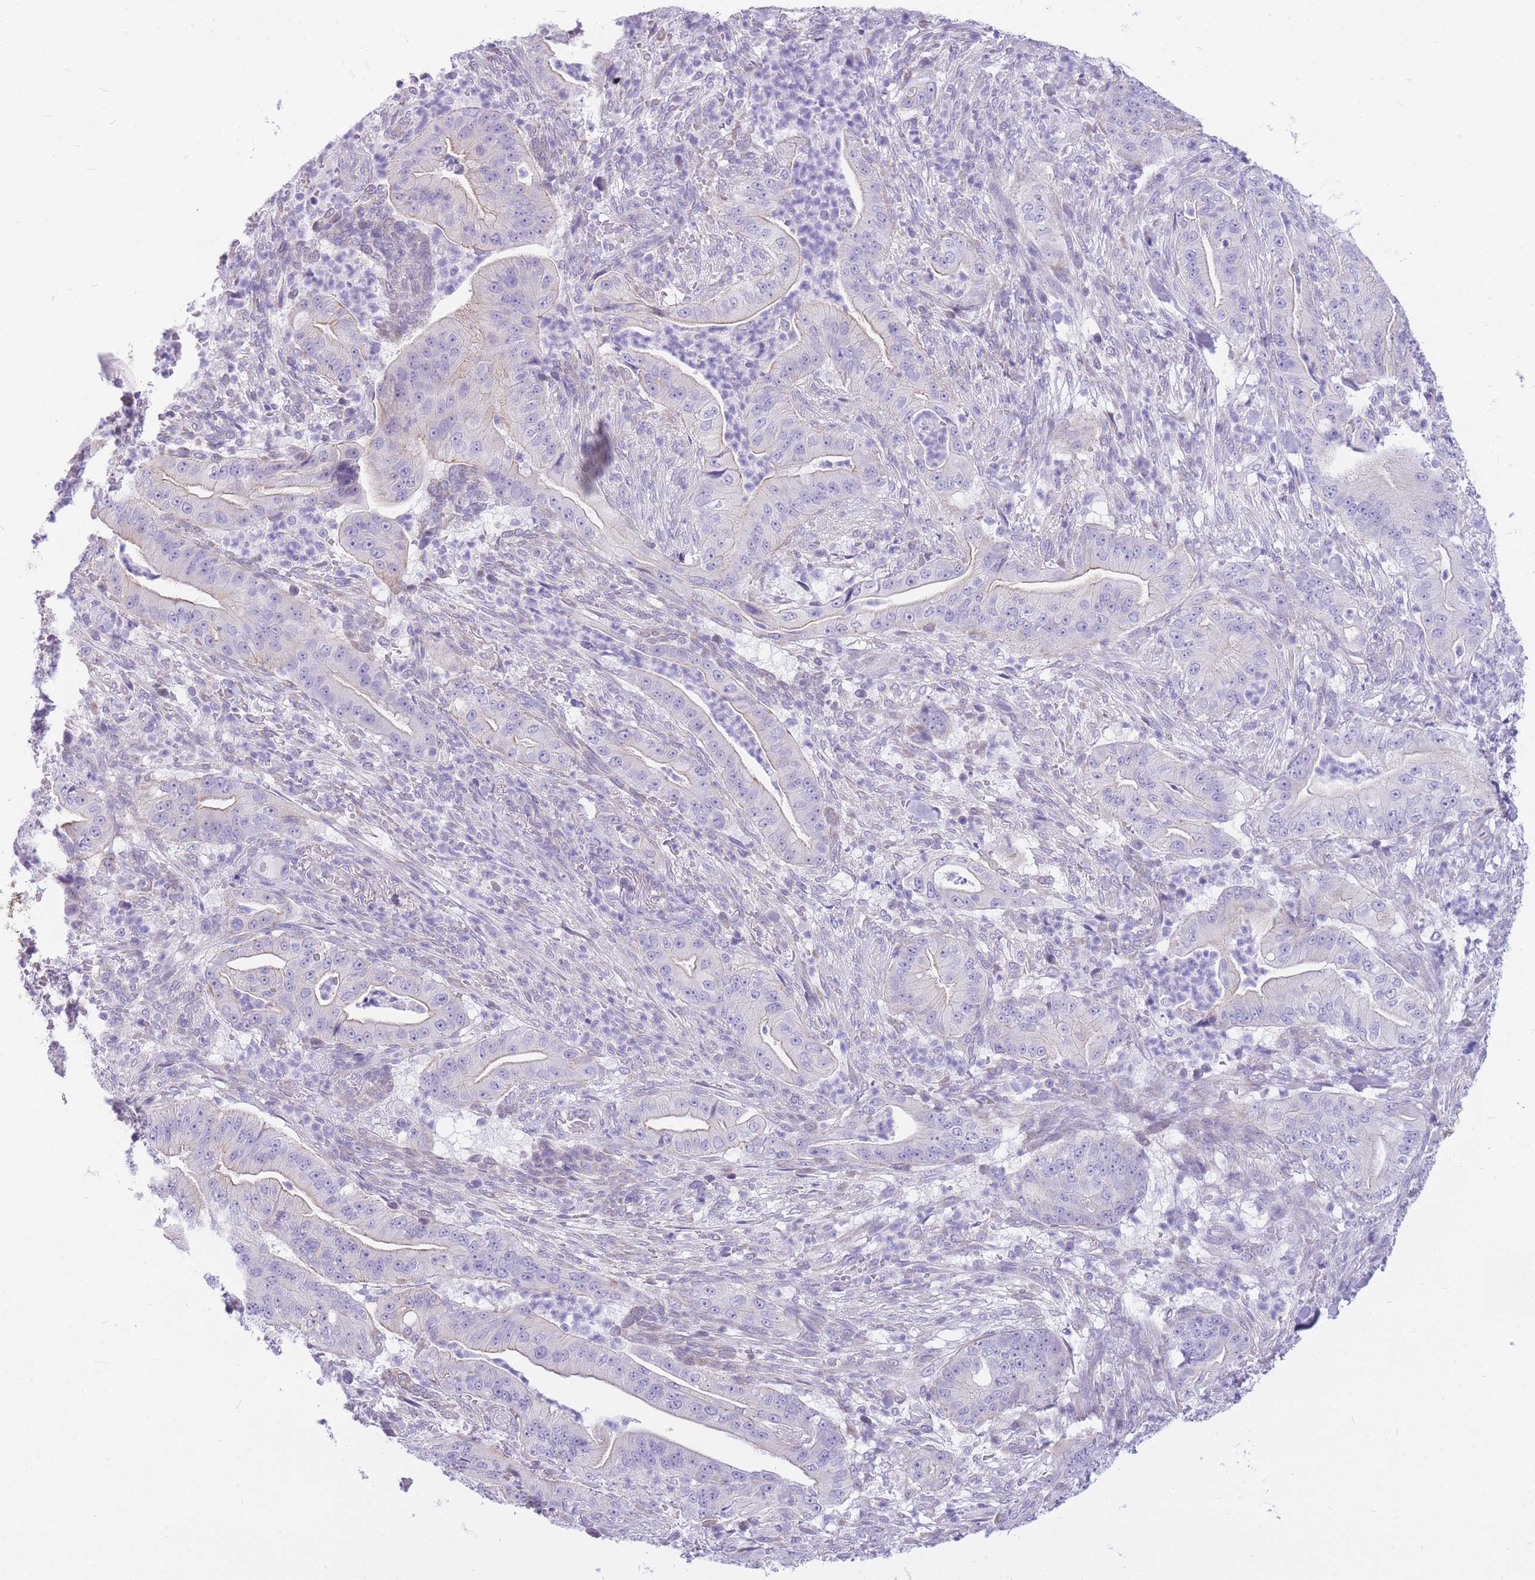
{"staining": {"intensity": "weak", "quantity": "<25%", "location": "cytoplasmic/membranous"}, "tissue": "pancreatic cancer", "cell_type": "Tumor cells", "image_type": "cancer", "snomed": [{"axis": "morphology", "description": "Adenocarcinoma, NOS"}, {"axis": "topography", "description": "Pancreas"}], "caption": "Immunohistochemistry (IHC) of pancreatic adenocarcinoma exhibits no positivity in tumor cells.", "gene": "ZNF311", "patient": {"sex": "male", "age": 71}}